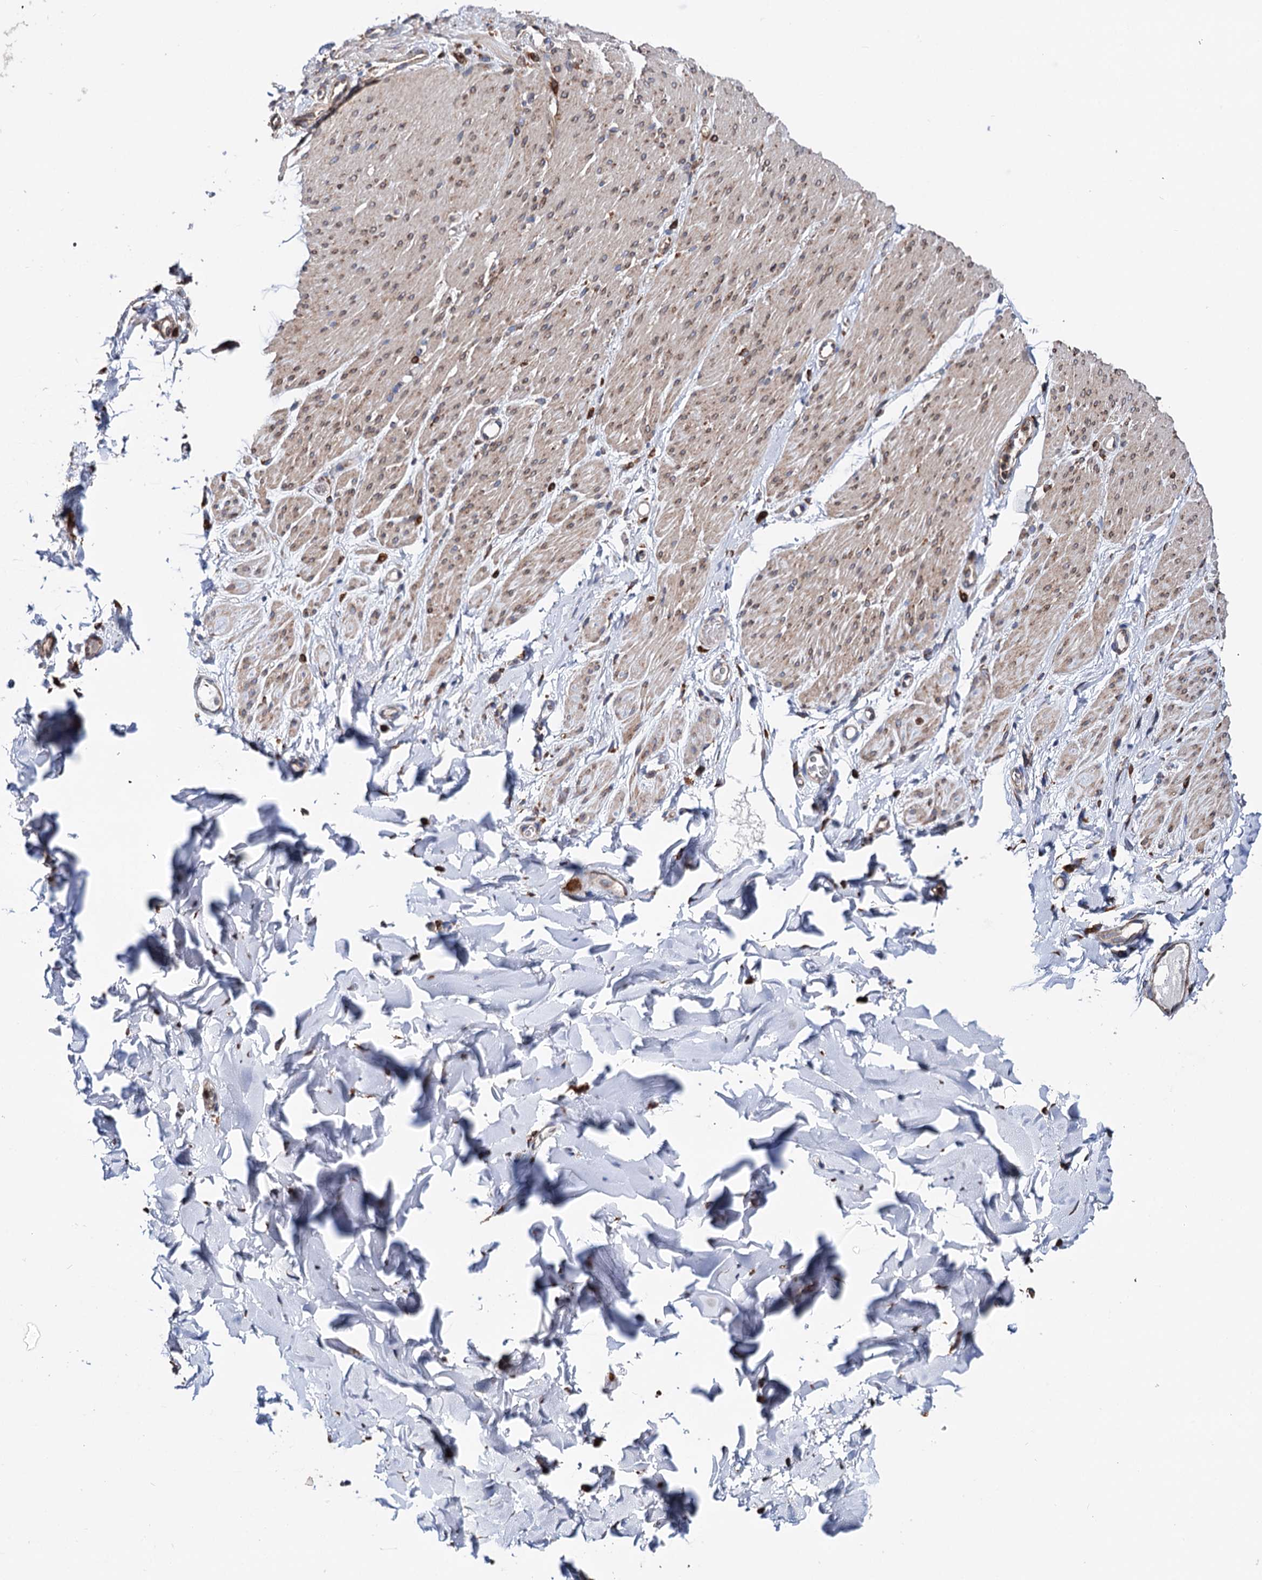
{"staining": {"intensity": "moderate", "quantity": ">75%", "location": "cytoplasmic/membranous"}, "tissue": "adipose tissue", "cell_type": "Adipocytes", "image_type": "normal", "snomed": [{"axis": "morphology", "description": "Normal tissue, NOS"}, {"axis": "topography", "description": "Colon"}, {"axis": "topography", "description": "Peripheral nerve tissue"}], "caption": "Immunohistochemical staining of unremarkable adipose tissue demonstrates medium levels of moderate cytoplasmic/membranous staining in about >75% of adipocytes. (brown staining indicates protein expression, while blue staining denotes nuclei).", "gene": "ERP29", "patient": {"sex": "female", "age": 61}}